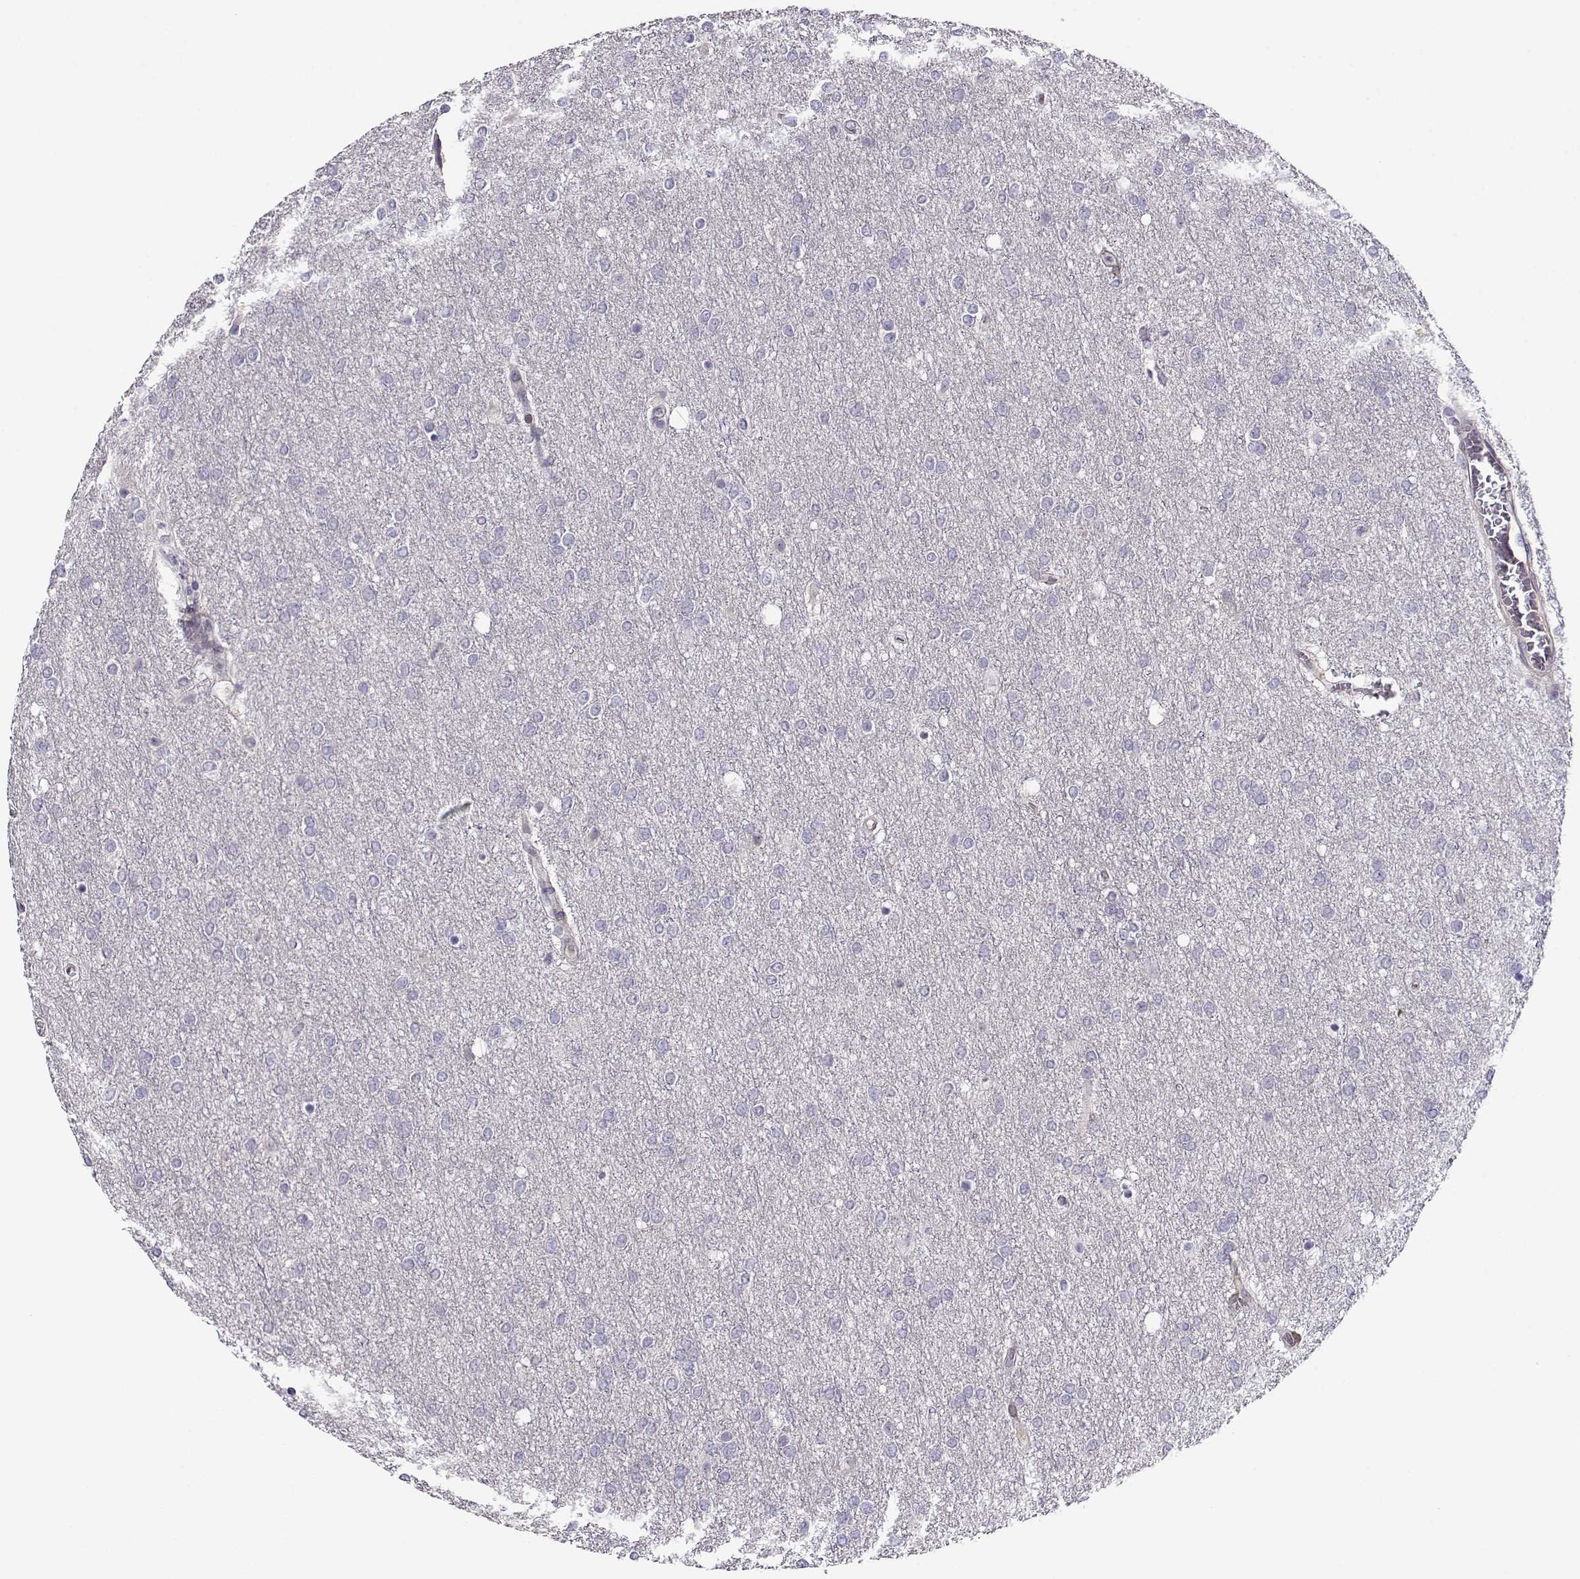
{"staining": {"intensity": "negative", "quantity": "none", "location": "none"}, "tissue": "glioma", "cell_type": "Tumor cells", "image_type": "cancer", "snomed": [{"axis": "morphology", "description": "Glioma, malignant, High grade"}, {"axis": "topography", "description": "Brain"}], "caption": "A micrograph of human glioma is negative for staining in tumor cells.", "gene": "CRX", "patient": {"sex": "female", "age": 61}}